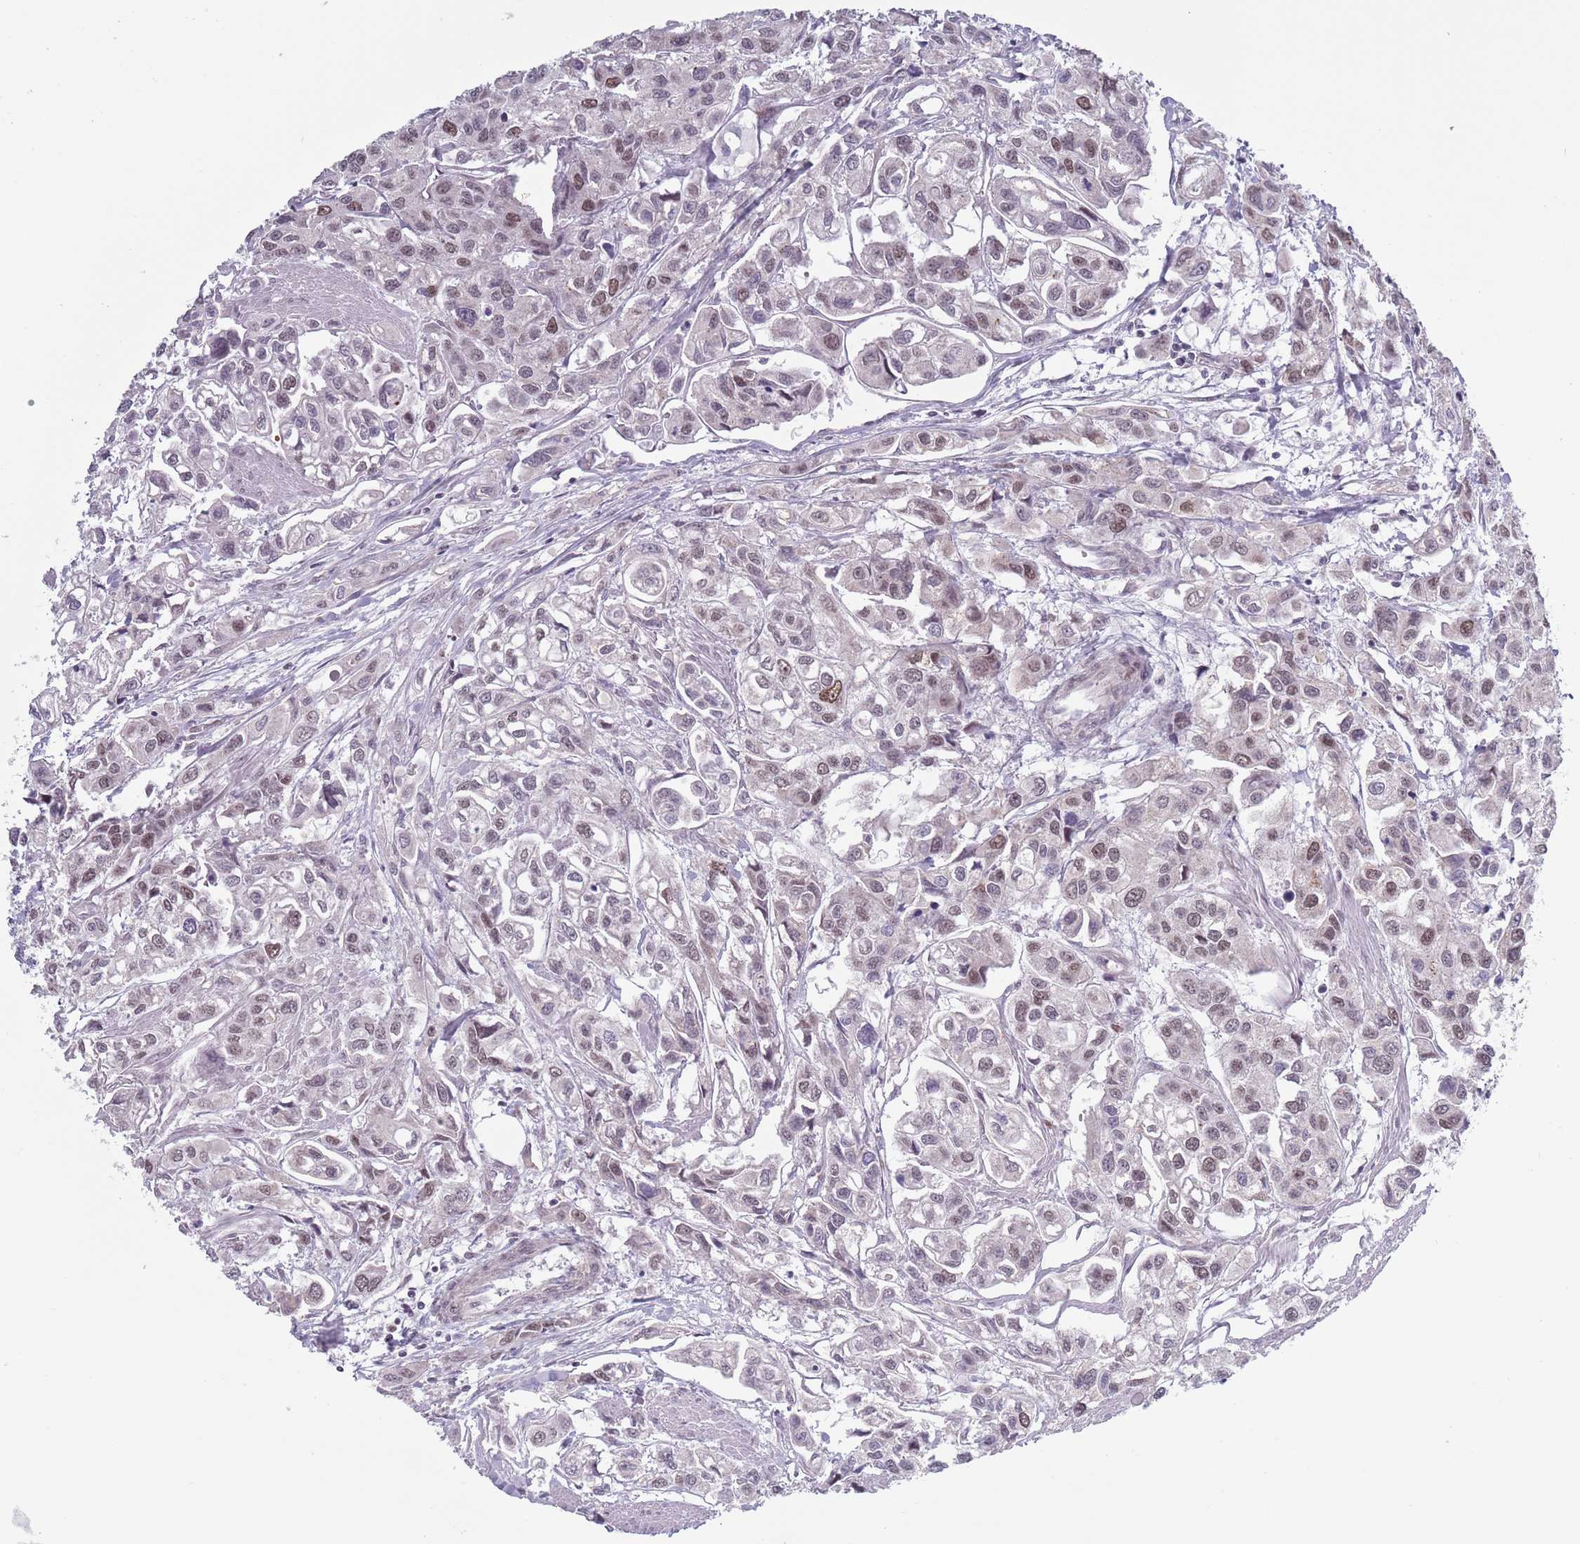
{"staining": {"intensity": "weak", "quantity": "25%-75%", "location": "nuclear"}, "tissue": "urothelial cancer", "cell_type": "Tumor cells", "image_type": "cancer", "snomed": [{"axis": "morphology", "description": "Urothelial carcinoma, High grade"}, {"axis": "topography", "description": "Urinary bladder"}], "caption": "A brown stain shows weak nuclear expression of a protein in urothelial cancer tumor cells. Immunohistochemistry (ihc) stains the protein of interest in brown and the nuclei are stained blue.", "gene": "ZKSCAN2", "patient": {"sex": "male", "age": 67}}